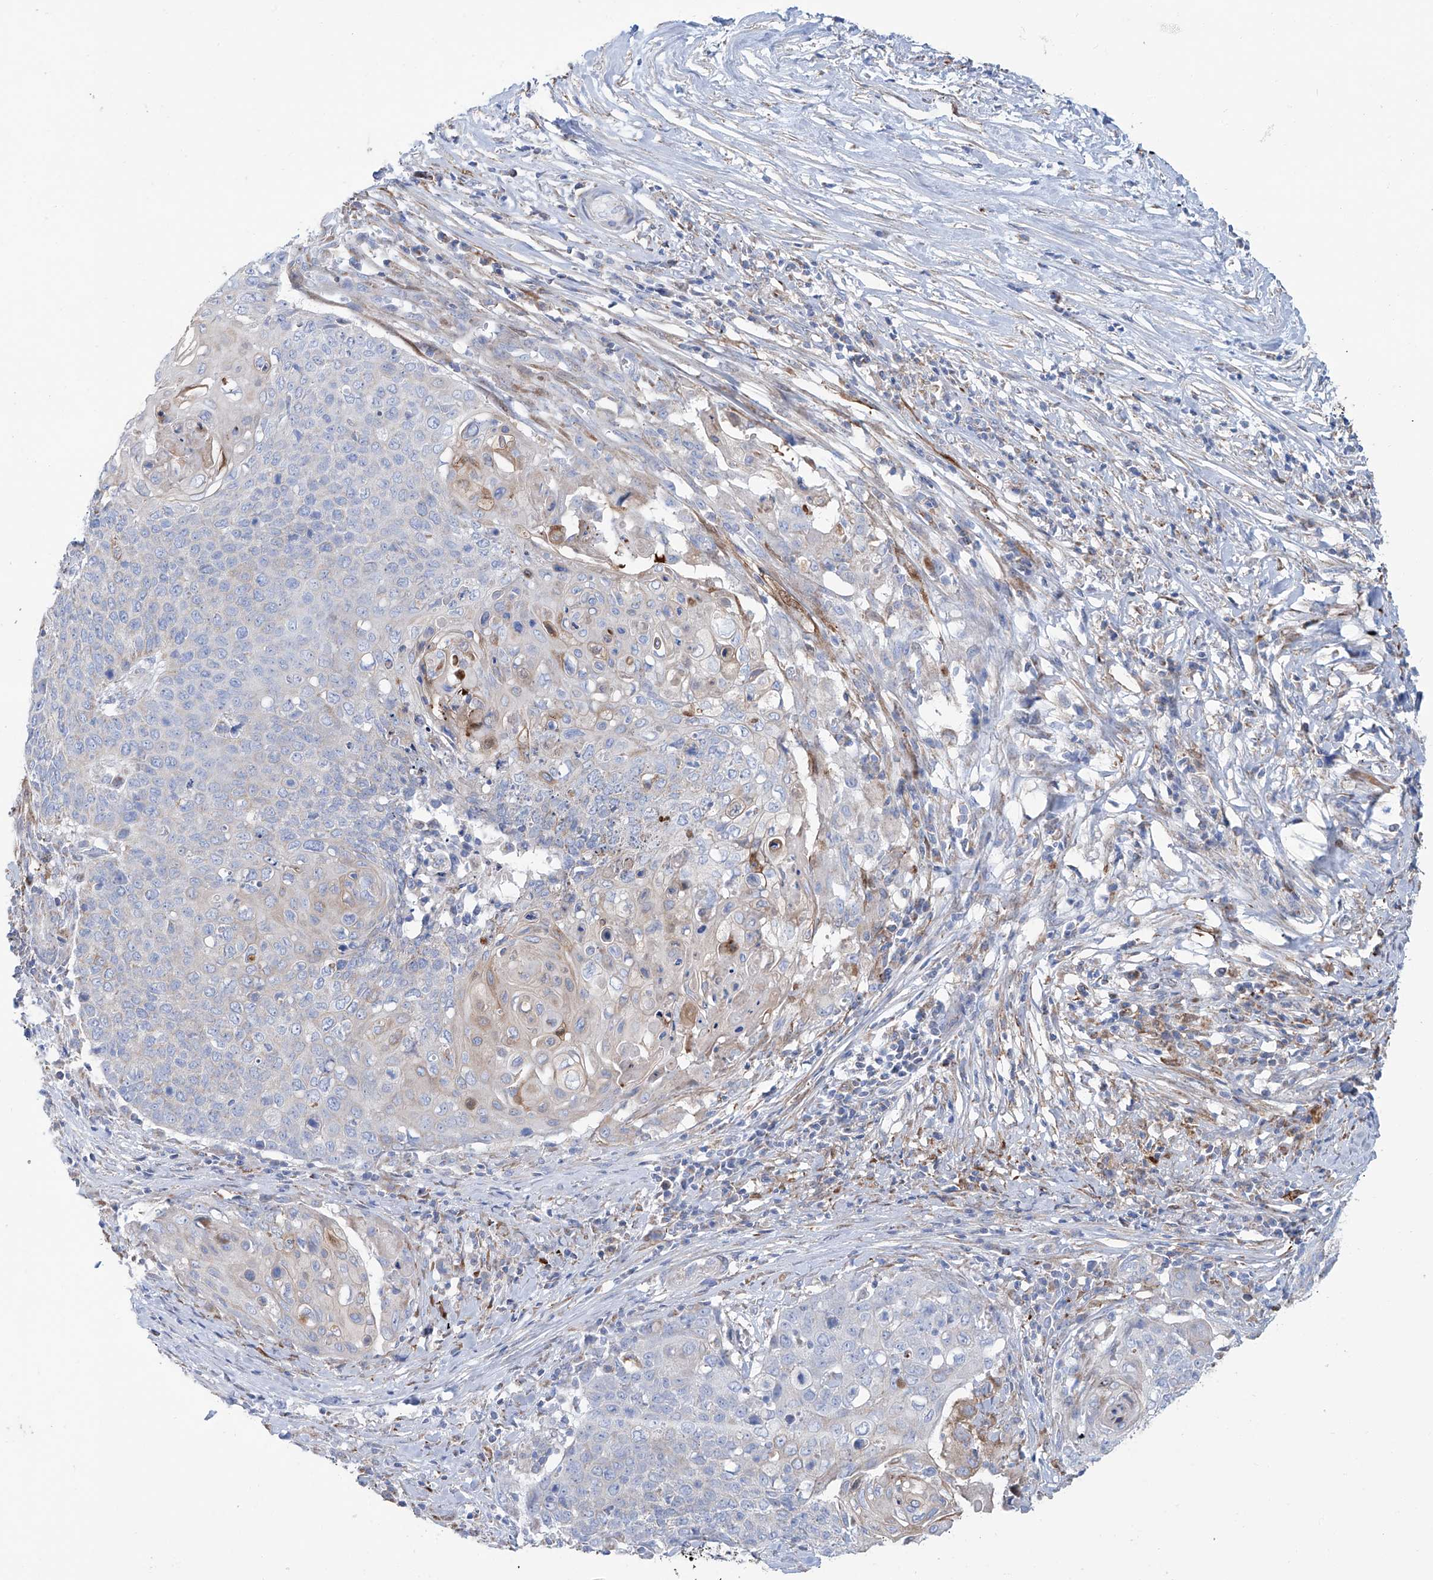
{"staining": {"intensity": "negative", "quantity": "none", "location": "none"}, "tissue": "cervical cancer", "cell_type": "Tumor cells", "image_type": "cancer", "snomed": [{"axis": "morphology", "description": "Squamous cell carcinoma, NOS"}, {"axis": "topography", "description": "Cervix"}], "caption": "Cervical cancer (squamous cell carcinoma) was stained to show a protein in brown. There is no significant positivity in tumor cells.", "gene": "ALDH6A1", "patient": {"sex": "female", "age": 39}}